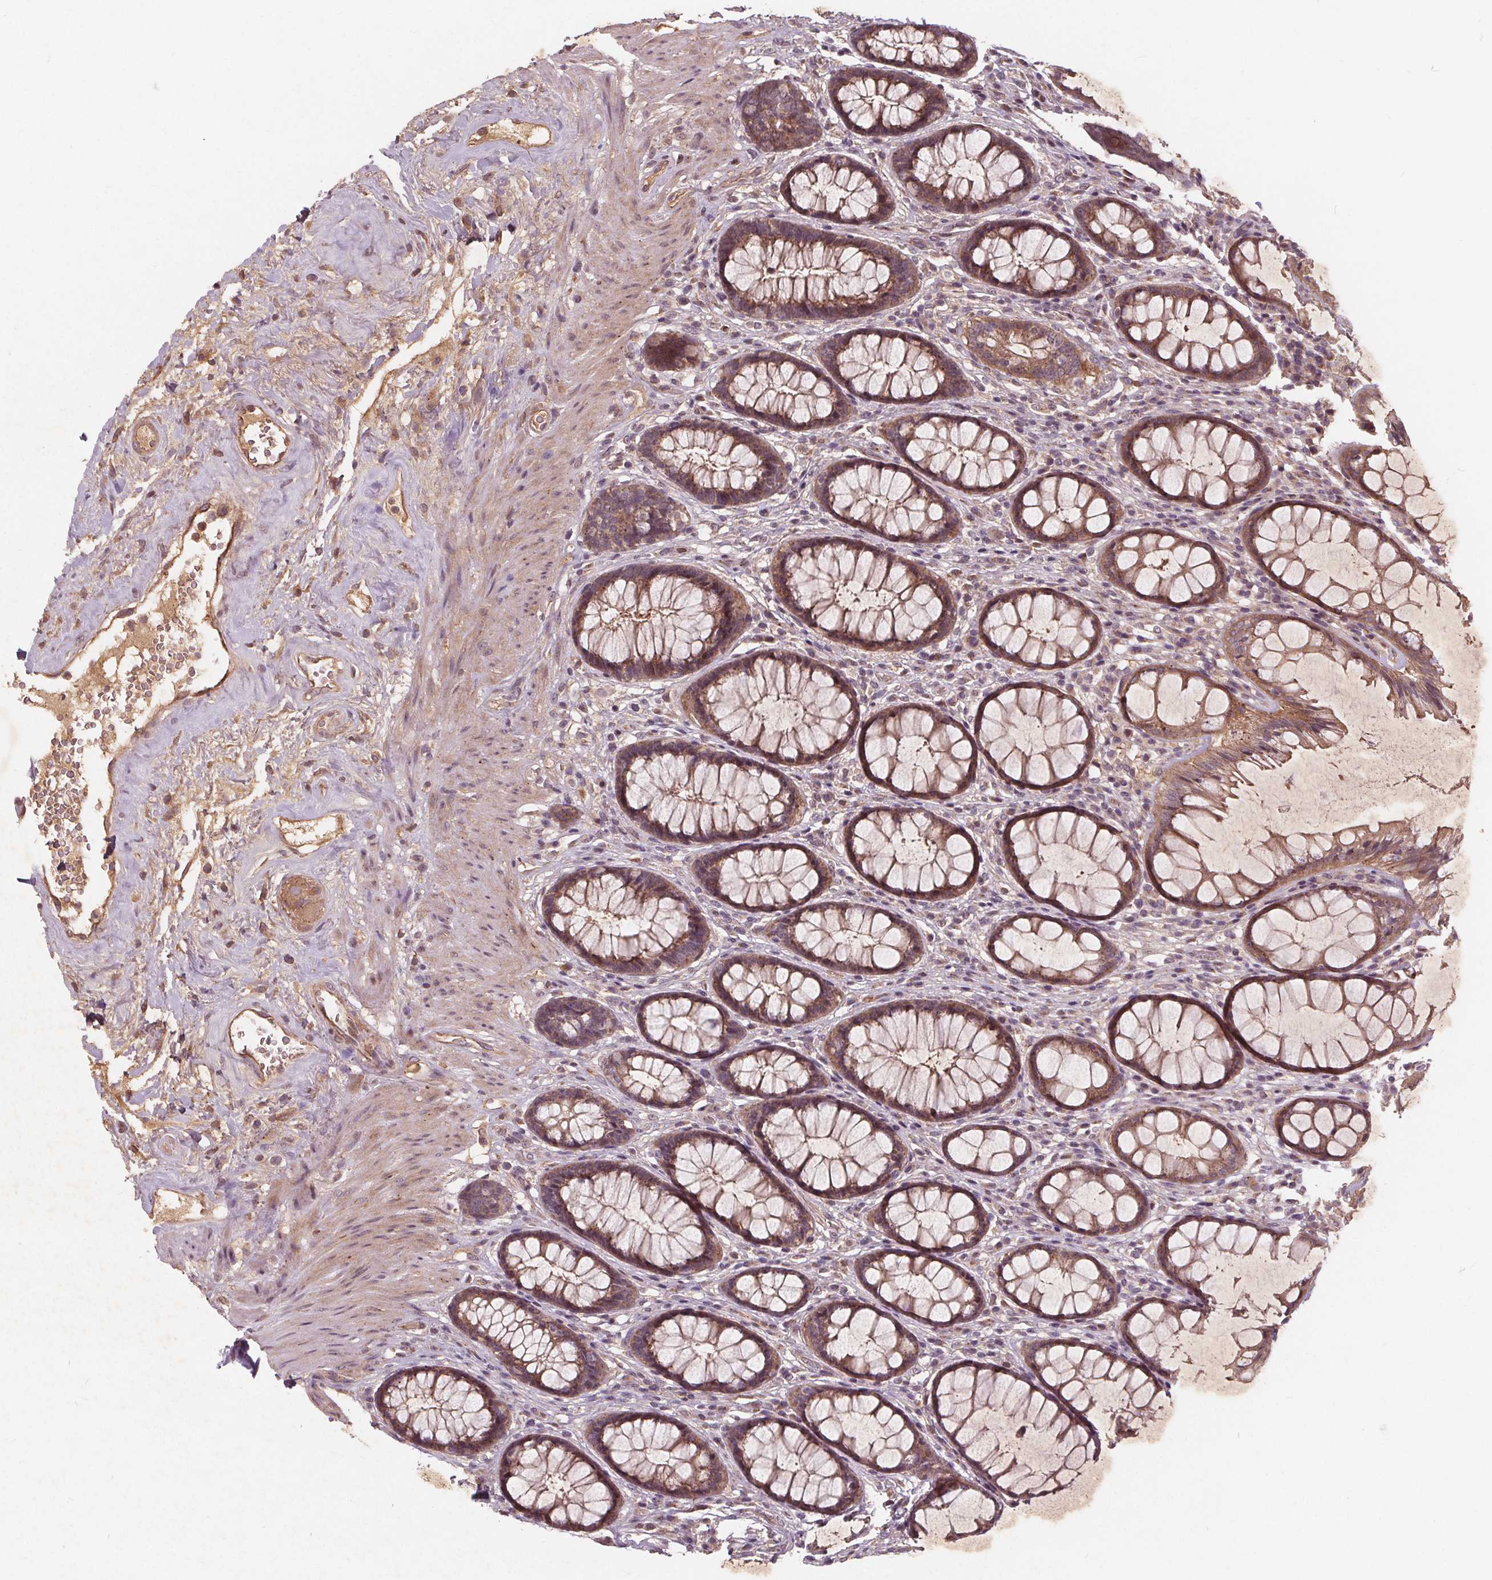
{"staining": {"intensity": "moderate", "quantity": ">75%", "location": "cytoplasmic/membranous"}, "tissue": "rectum", "cell_type": "Glandular cells", "image_type": "normal", "snomed": [{"axis": "morphology", "description": "Normal tissue, NOS"}, {"axis": "topography", "description": "Rectum"}], "caption": "This image reveals IHC staining of benign rectum, with medium moderate cytoplasmic/membranous positivity in approximately >75% of glandular cells.", "gene": "CSNK1G2", "patient": {"sex": "male", "age": 72}}